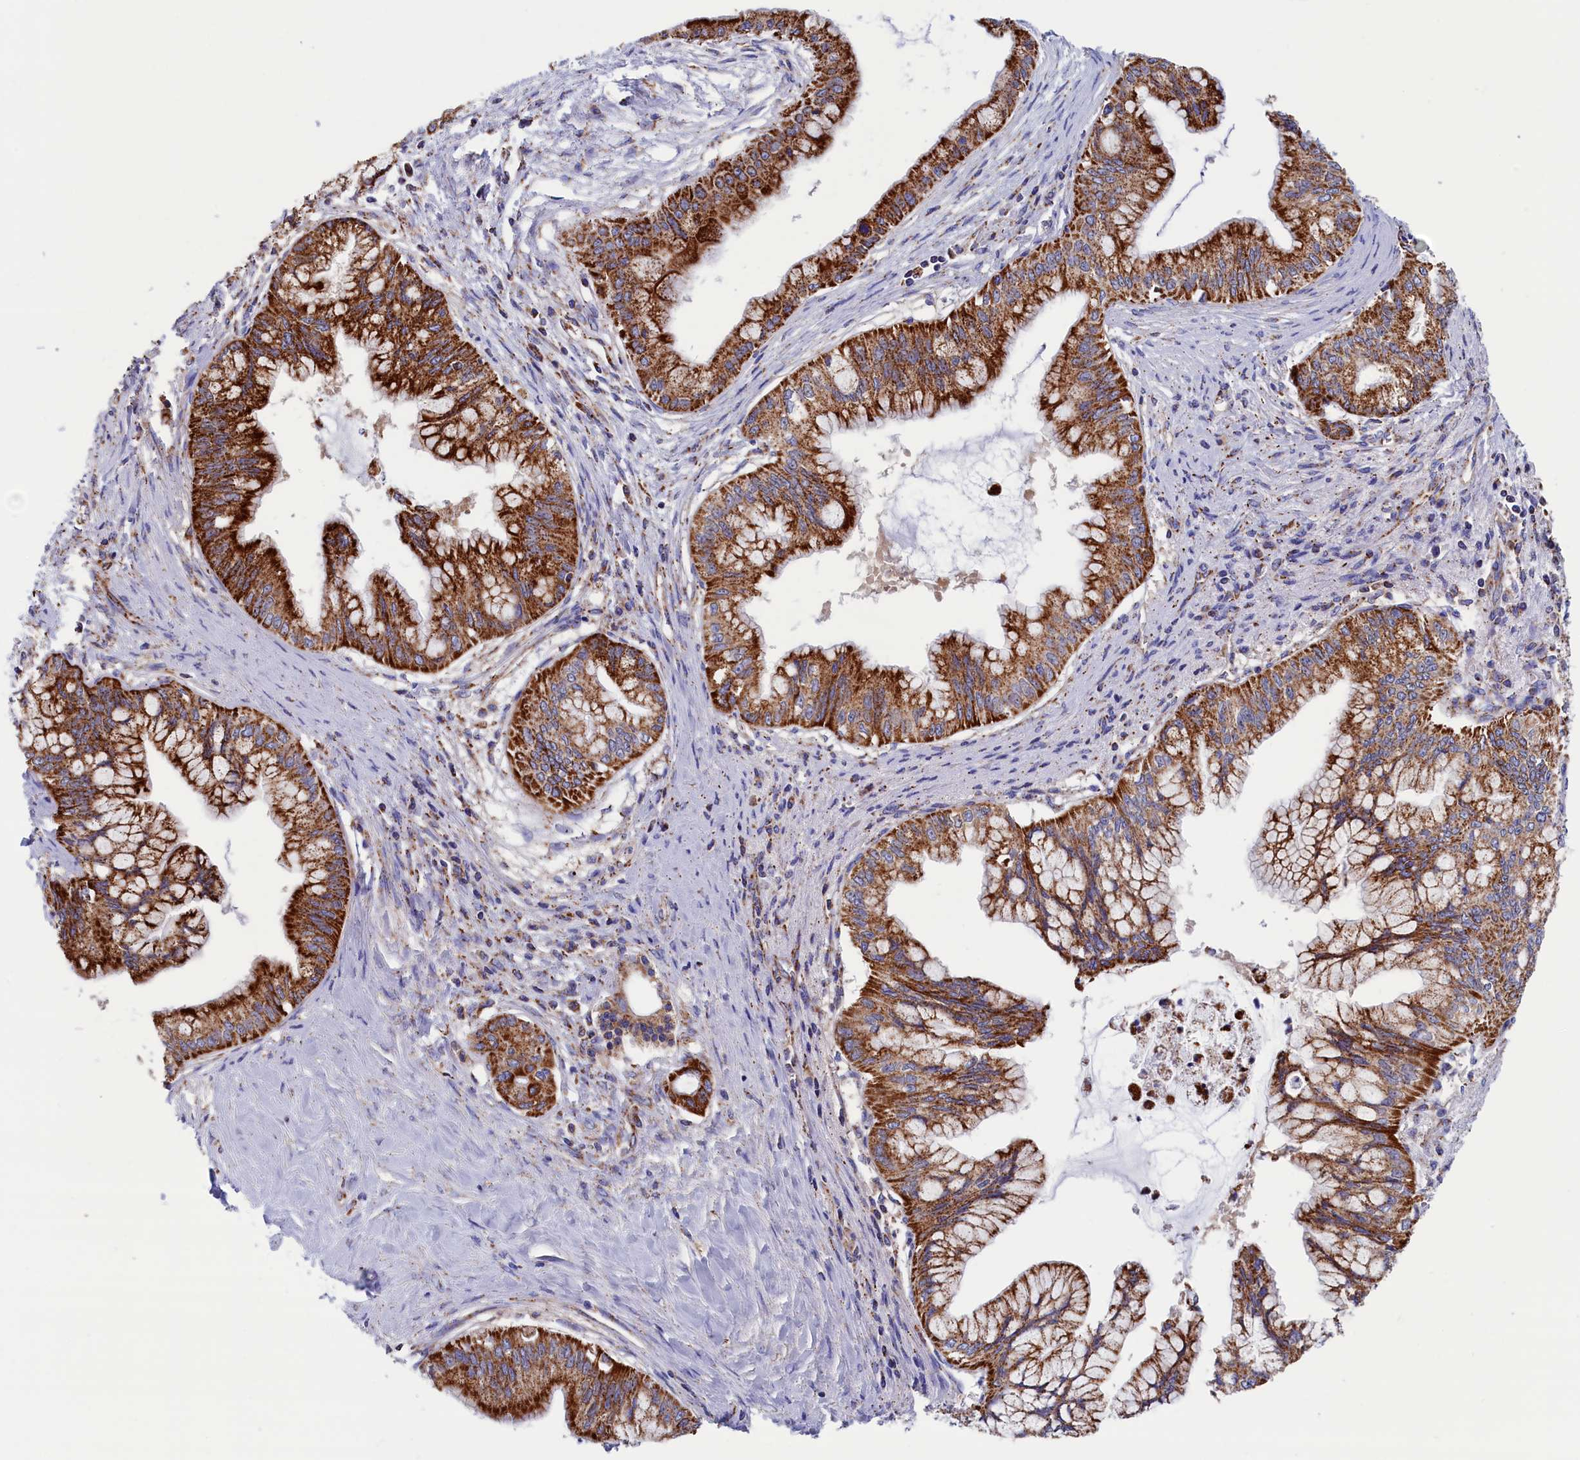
{"staining": {"intensity": "strong", "quantity": ">75%", "location": "cytoplasmic/membranous"}, "tissue": "pancreatic cancer", "cell_type": "Tumor cells", "image_type": "cancer", "snomed": [{"axis": "morphology", "description": "Adenocarcinoma, NOS"}, {"axis": "topography", "description": "Pancreas"}], "caption": "High-power microscopy captured an immunohistochemistry (IHC) micrograph of pancreatic cancer (adenocarcinoma), revealing strong cytoplasmic/membranous staining in approximately >75% of tumor cells. (Brightfield microscopy of DAB IHC at high magnification).", "gene": "WDR83", "patient": {"sex": "male", "age": 46}}